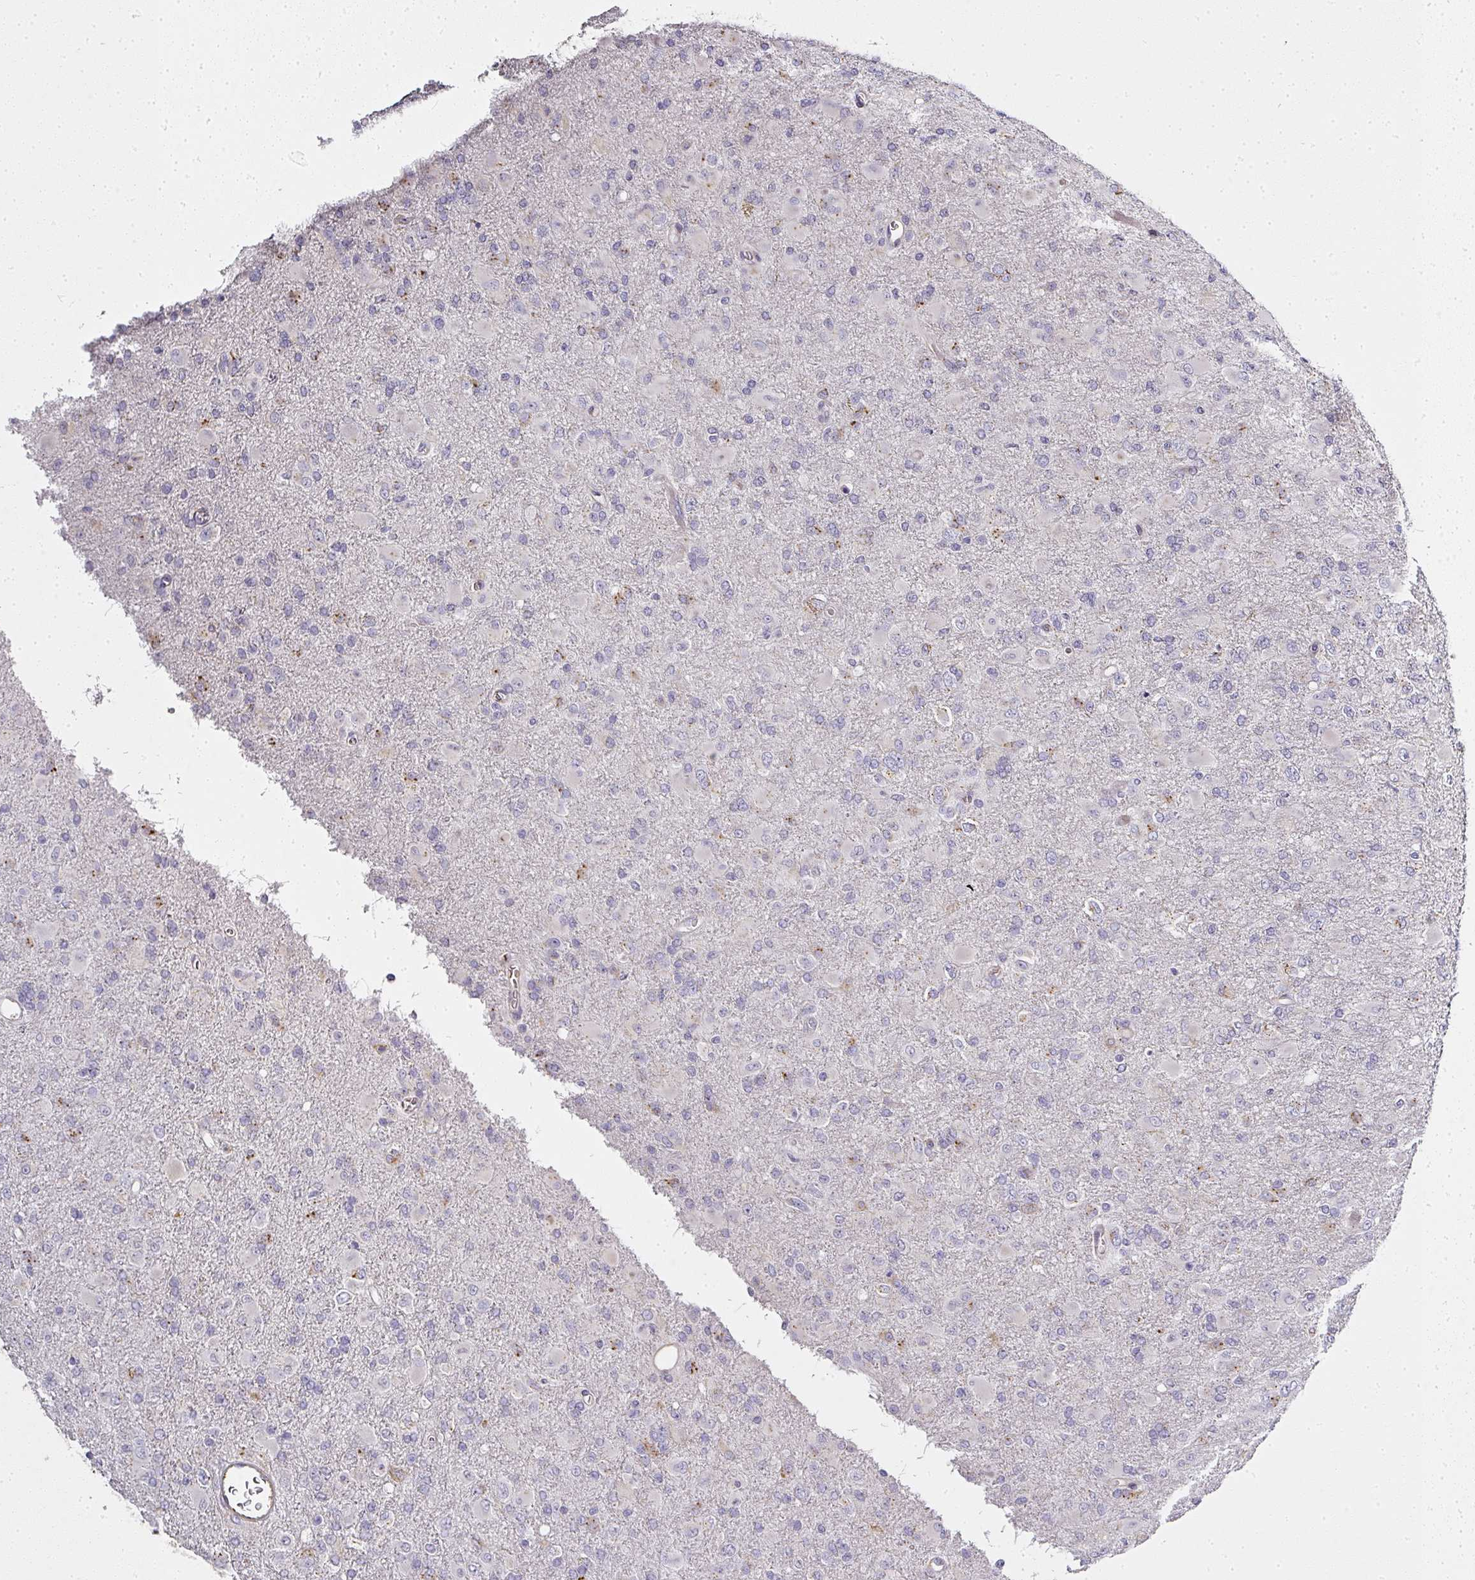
{"staining": {"intensity": "moderate", "quantity": "<25%", "location": "cytoplasmic/membranous"}, "tissue": "glioma", "cell_type": "Tumor cells", "image_type": "cancer", "snomed": [{"axis": "morphology", "description": "Glioma, malignant, Low grade"}, {"axis": "topography", "description": "Brain"}], "caption": "Immunohistochemical staining of malignant glioma (low-grade) reveals moderate cytoplasmic/membranous protein staining in approximately <25% of tumor cells. The protein of interest is stained brown, and the nuclei are stained in blue (DAB (3,3'-diaminobenzidine) IHC with brightfield microscopy, high magnification).", "gene": "ATP8B2", "patient": {"sex": "male", "age": 65}}